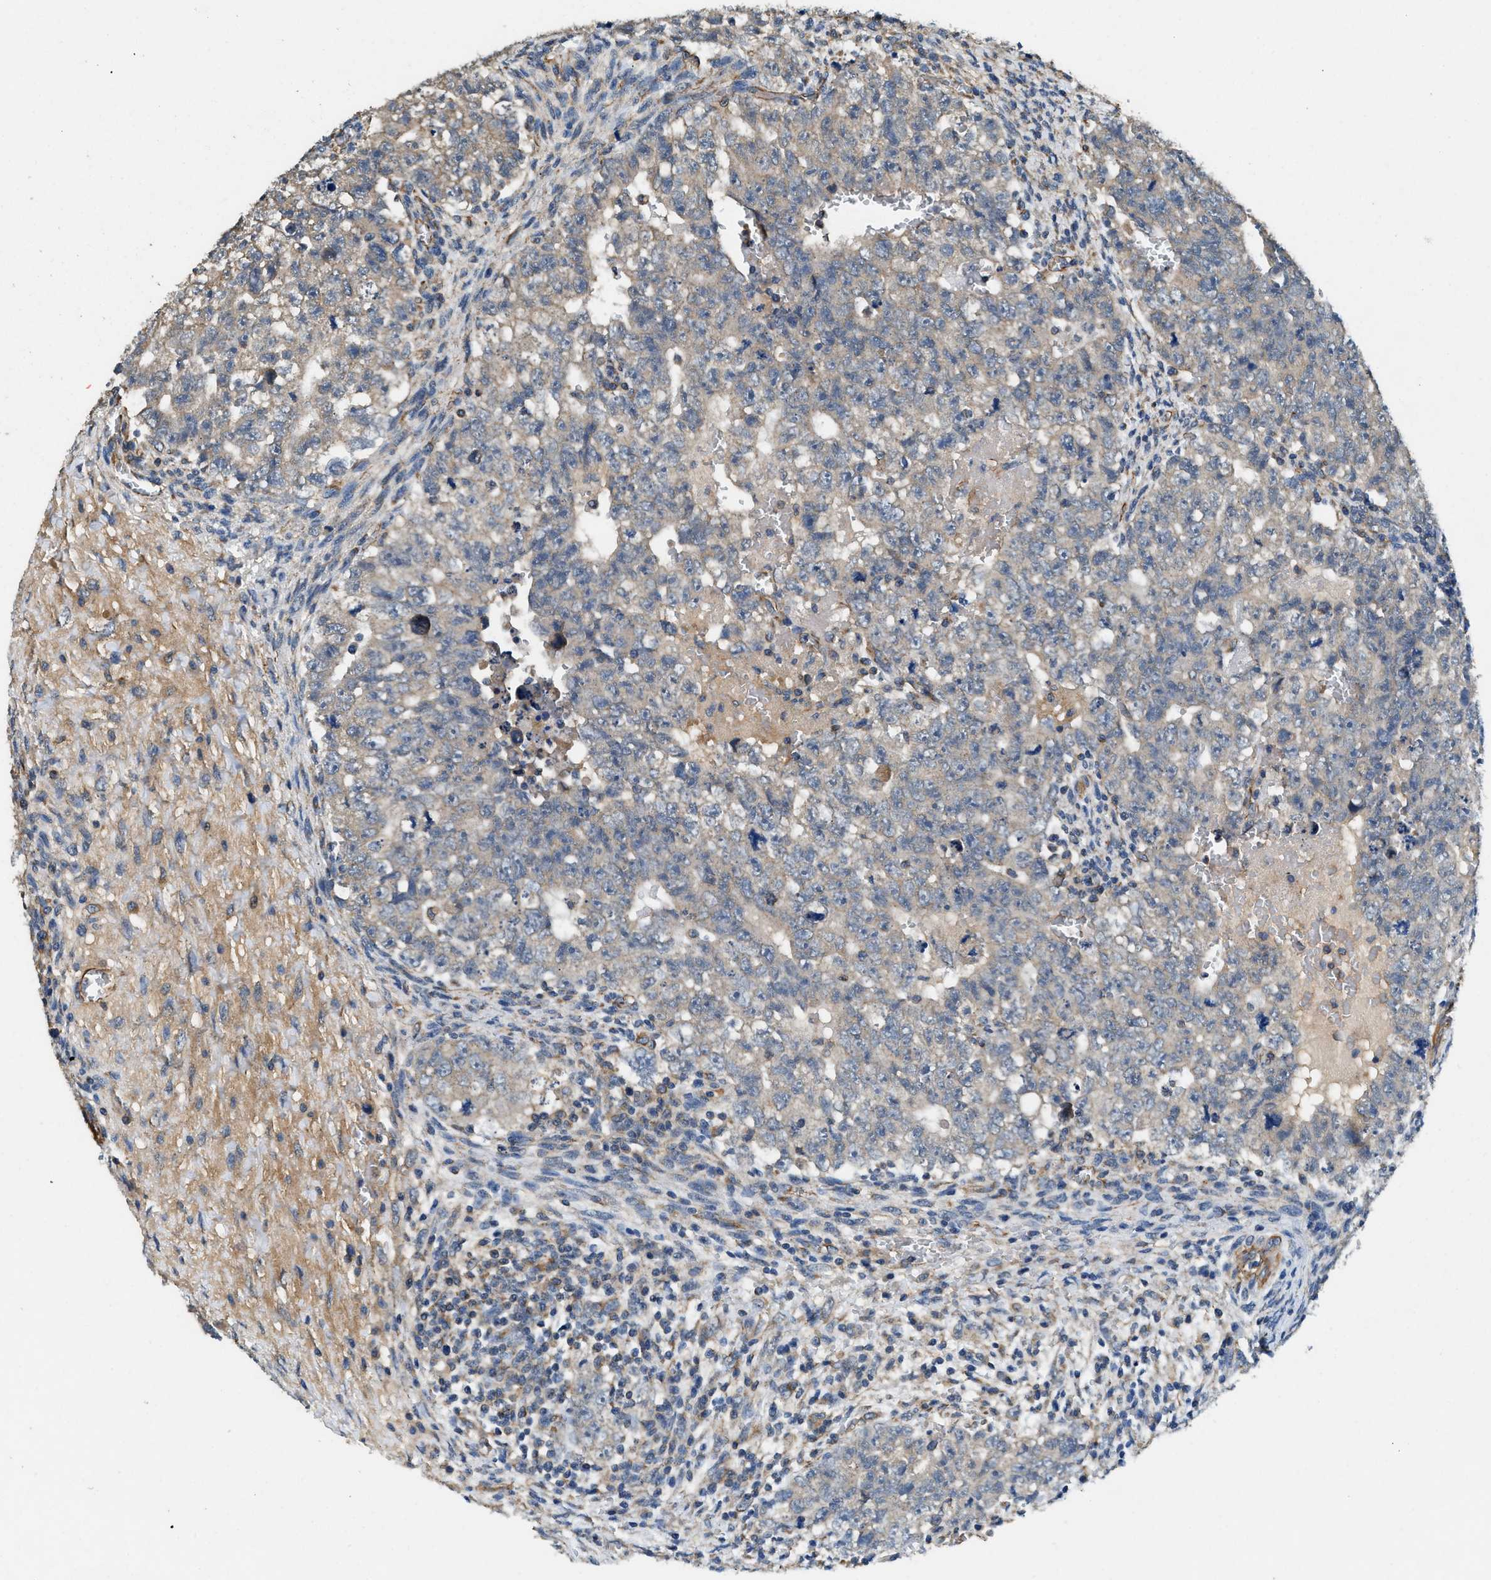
{"staining": {"intensity": "weak", "quantity": "<25%", "location": "cytoplasmic/membranous"}, "tissue": "testis cancer", "cell_type": "Tumor cells", "image_type": "cancer", "snomed": [{"axis": "morphology", "description": "Seminoma, NOS"}, {"axis": "morphology", "description": "Carcinoma, Embryonal, NOS"}, {"axis": "topography", "description": "Testis"}], "caption": "Testis cancer was stained to show a protein in brown. There is no significant positivity in tumor cells. (DAB immunohistochemistry (IHC) visualized using brightfield microscopy, high magnification).", "gene": "CDK15", "patient": {"sex": "male", "age": 38}}